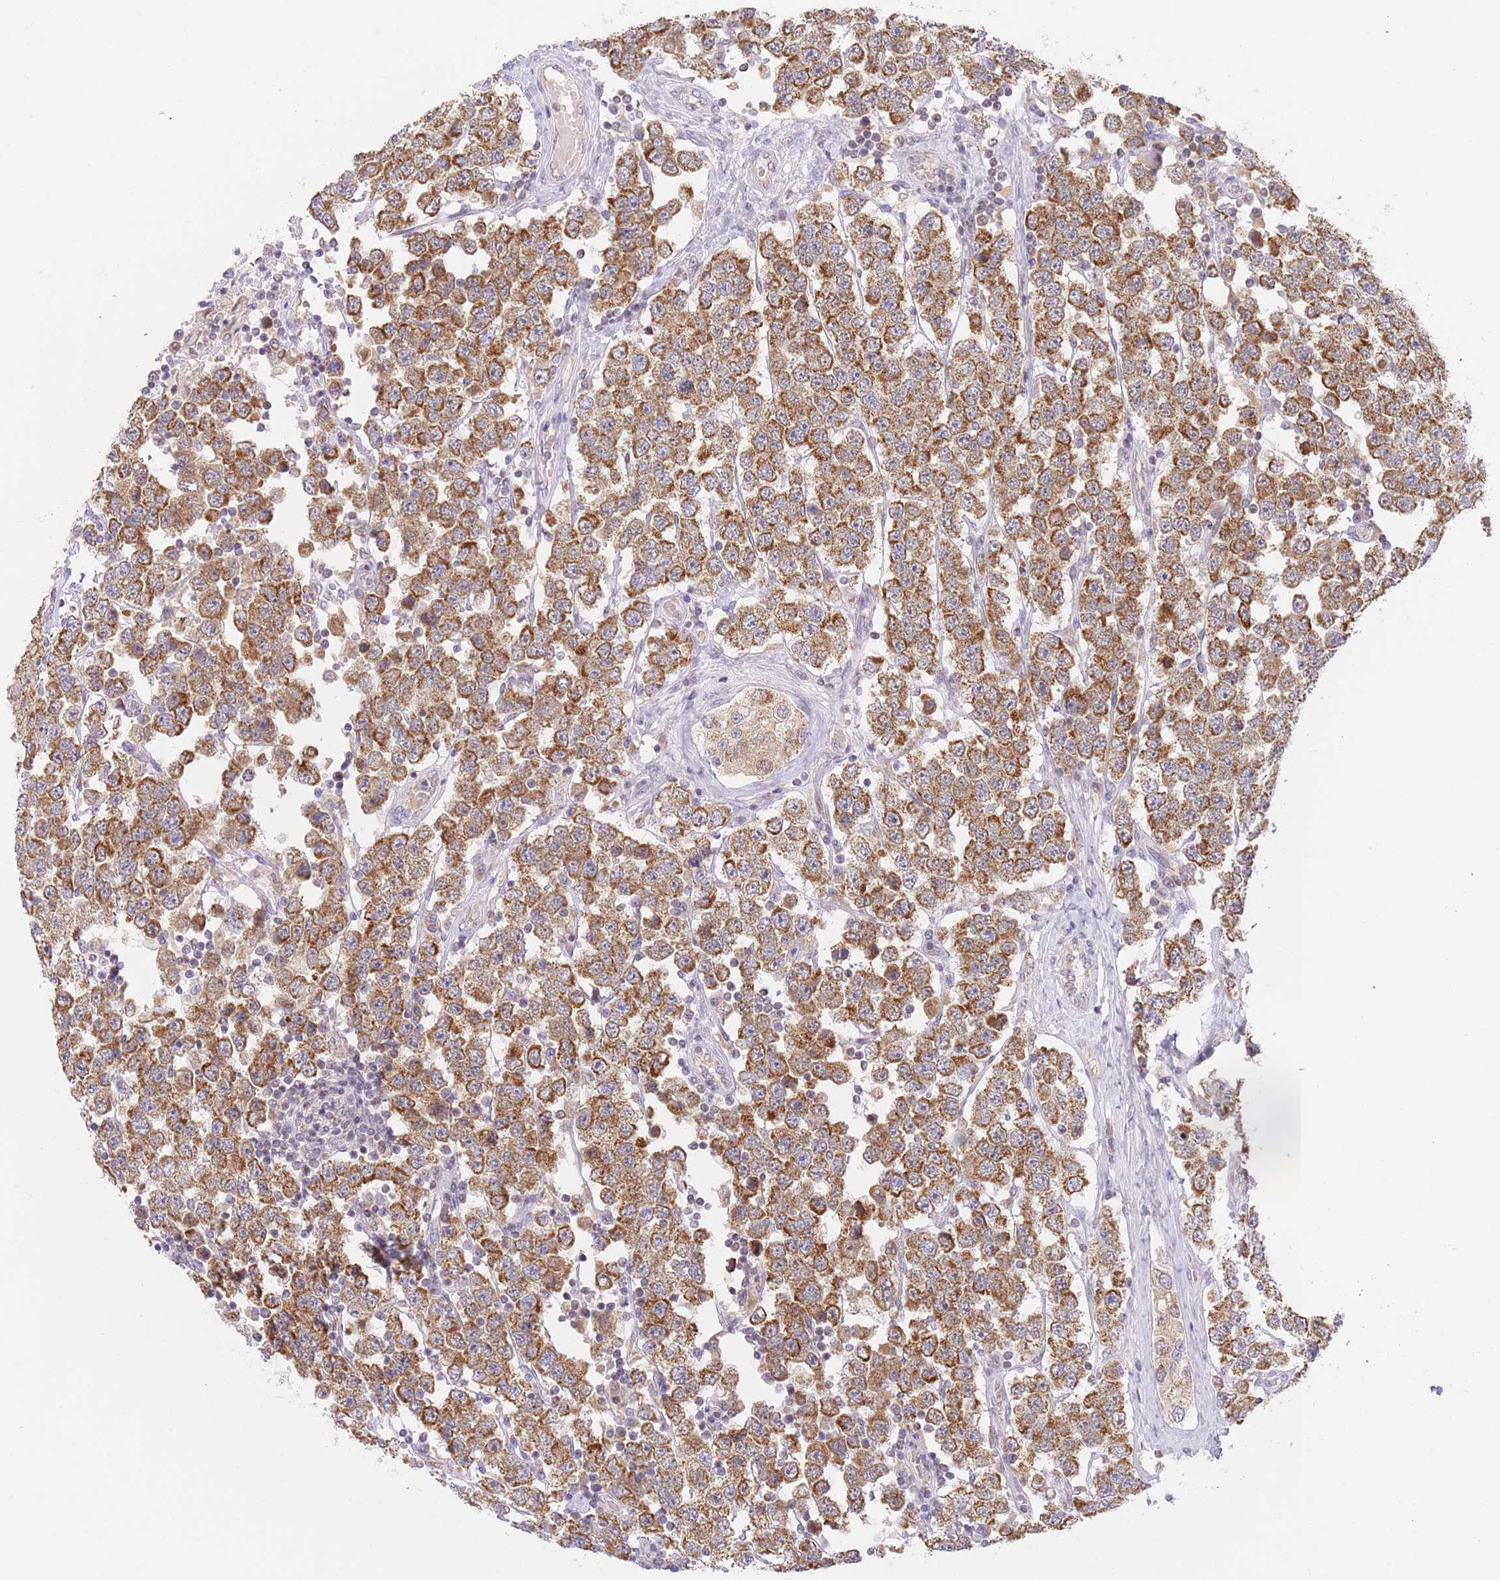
{"staining": {"intensity": "strong", "quantity": ">75%", "location": "cytoplasmic/membranous"}, "tissue": "testis cancer", "cell_type": "Tumor cells", "image_type": "cancer", "snomed": [{"axis": "morphology", "description": "Seminoma, NOS"}, {"axis": "topography", "description": "Testis"}], "caption": "A micrograph of testis cancer stained for a protein shows strong cytoplasmic/membranous brown staining in tumor cells.", "gene": "TIMM13", "patient": {"sex": "male", "age": 28}}